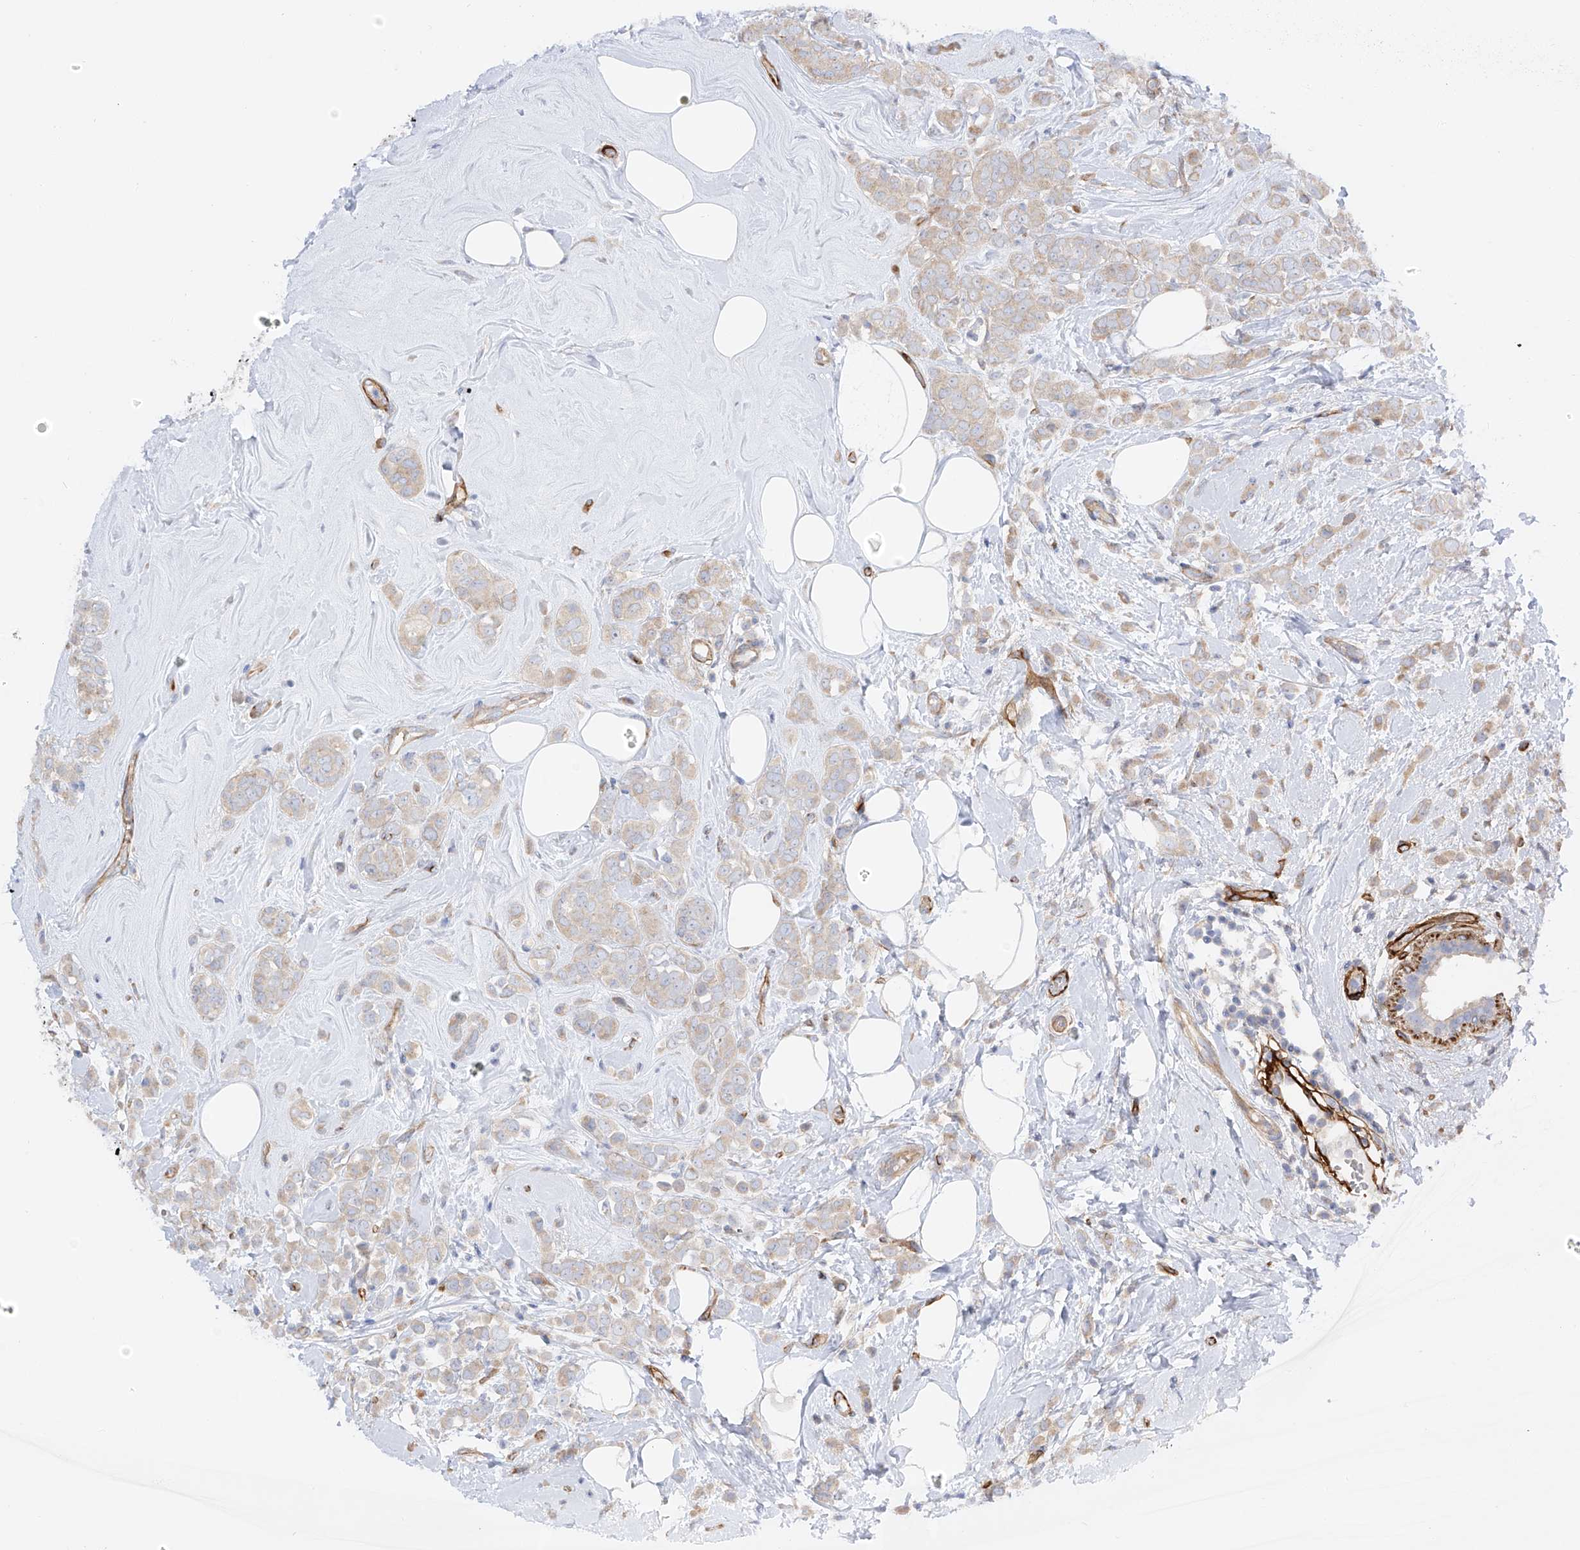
{"staining": {"intensity": "weak", "quantity": "<25%", "location": "cytoplasmic/membranous"}, "tissue": "breast cancer", "cell_type": "Tumor cells", "image_type": "cancer", "snomed": [{"axis": "morphology", "description": "Lobular carcinoma"}, {"axis": "topography", "description": "Breast"}], "caption": "Breast cancer stained for a protein using immunohistochemistry reveals no positivity tumor cells.", "gene": "LCA5", "patient": {"sex": "female", "age": 47}}